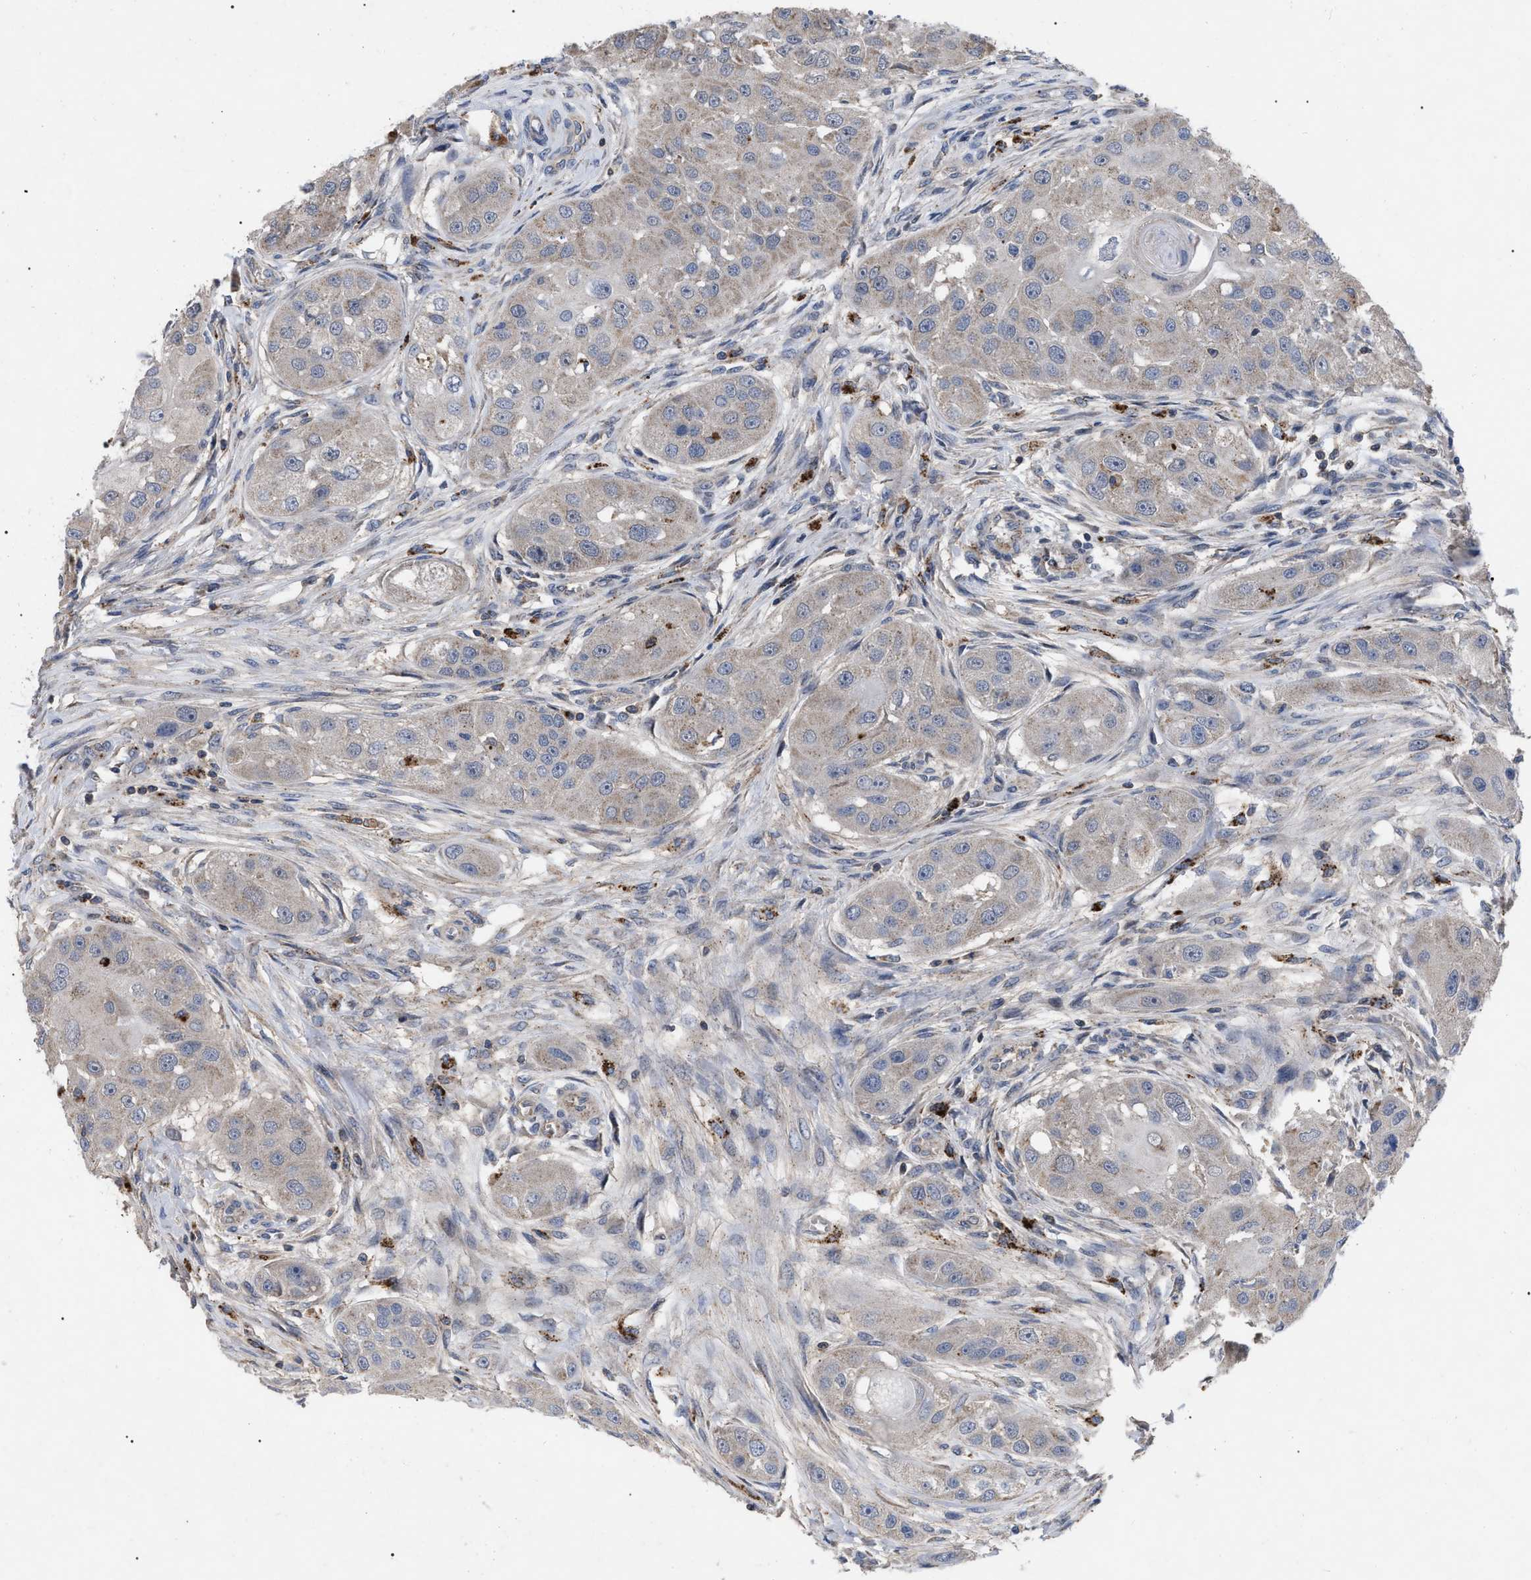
{"staining": {"intensity": "negative", "quantity": "none", "location": "none"}, "tissue": "head and neck cancer", "cell_type": "Tumor cells", "image_type": "cancer", "snomed": [{"axis": "morphology", "description": "Normal tissue, NOS"}, {"axis": "morphology", "description": "Squamous cell carcinoma, NOS"}, {"axis": "topography", "description": "Skeletal muscle"}, {"axis": "topography", "description": "Head-Neck"}], "caption": "This is a photomicrograph of immunohistochemistry staining of head and neck cancer, which shows no staining in tumor cells.", "gene": "FAM171A2", "patient": {"sex": "male", "age": 51}}